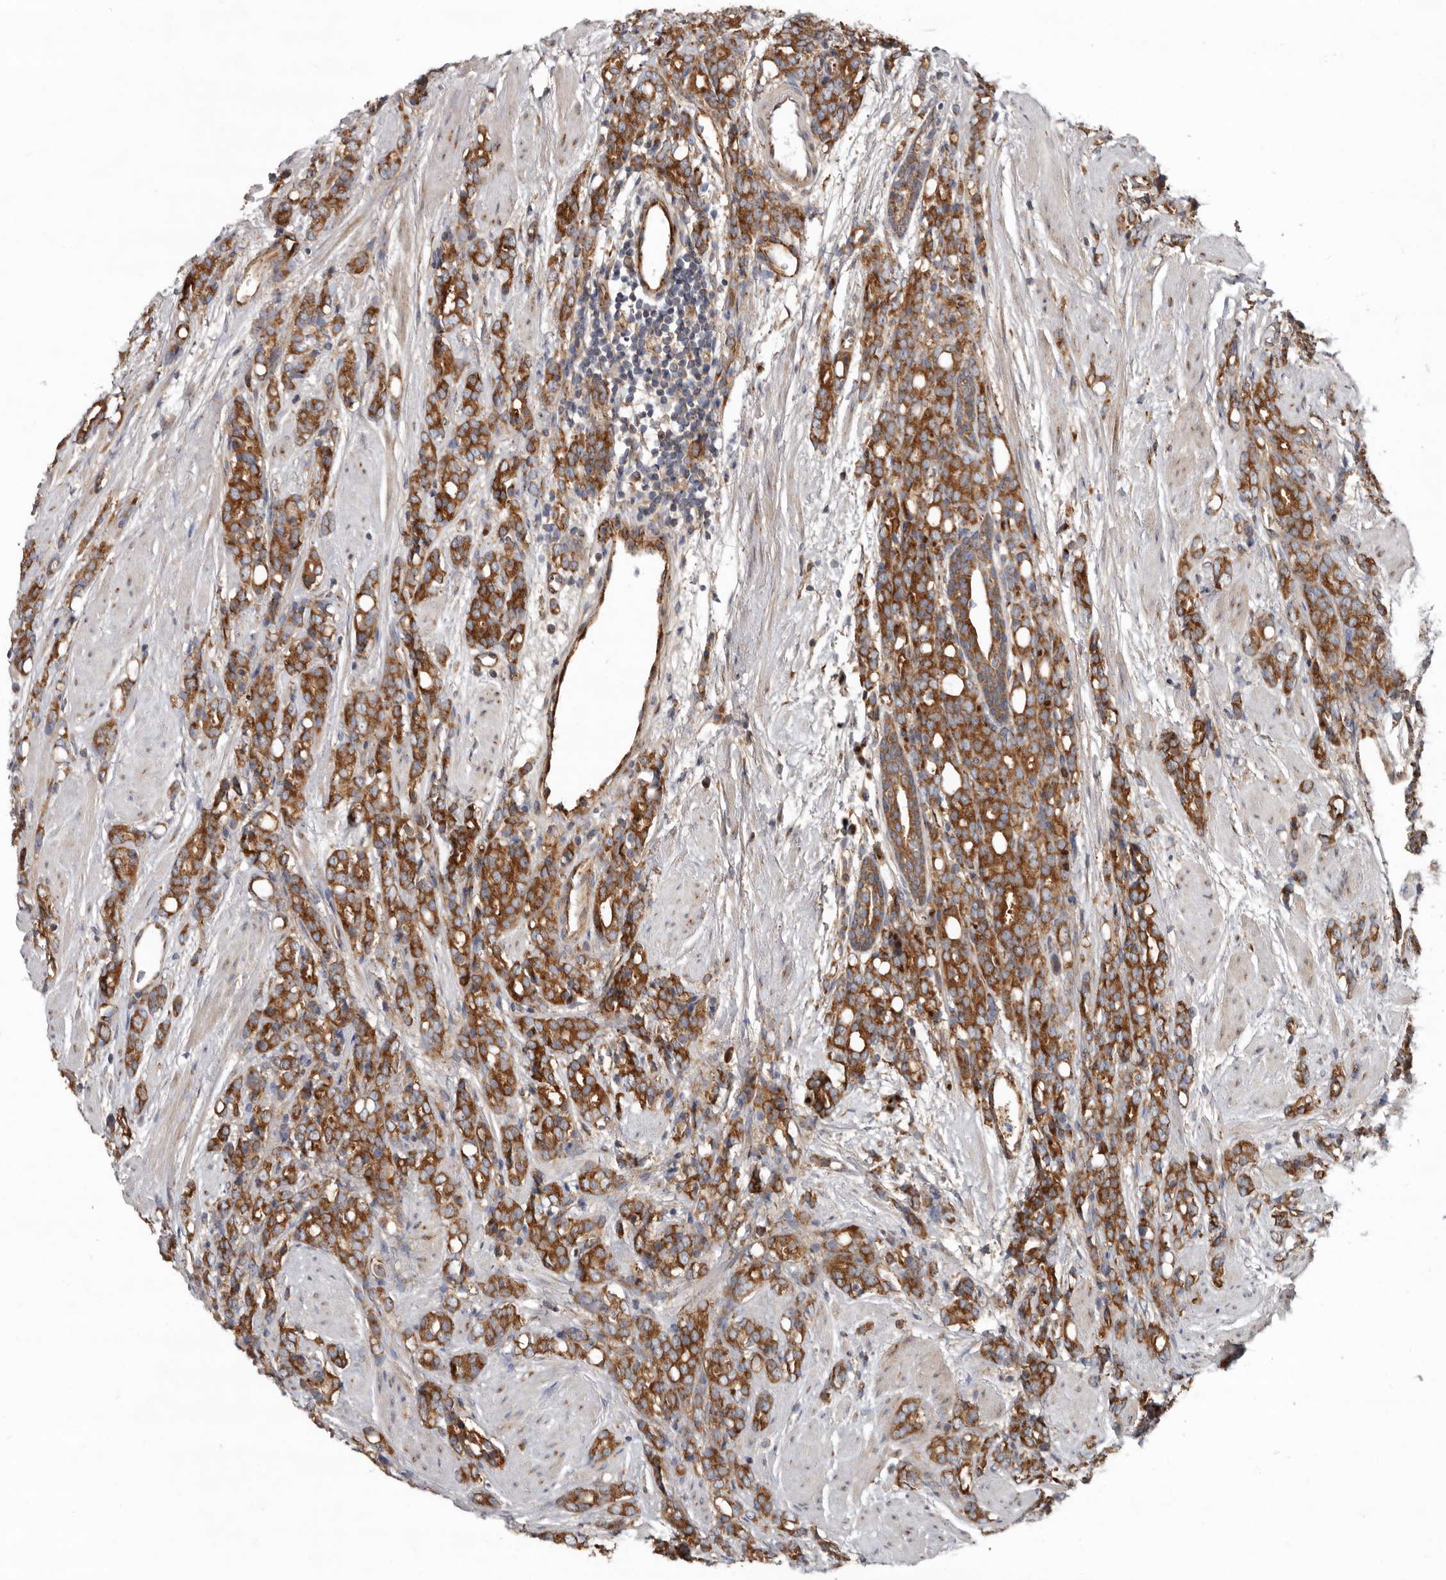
{"staining": {"intensity": "strong", "quantity": ">75%", "location": "cytoplasmic/membranous"}, "tissue": "prostate cancer", "cell_type": "Tumor cells", "image_type": "cancer", "snomed": [{"axis": "morphology", "description": "Adenocarcinoma, High grade"}, {"axis": "topography", "description": "Prostate"}], "caption": "A photomicrograph of human prostate cancer stained for a protein exhibits strong cytoplasmic/membranous brown staining in tumor cells.", "gene": "LUZP1", "patient": {"sex": "male", "age": 62}}